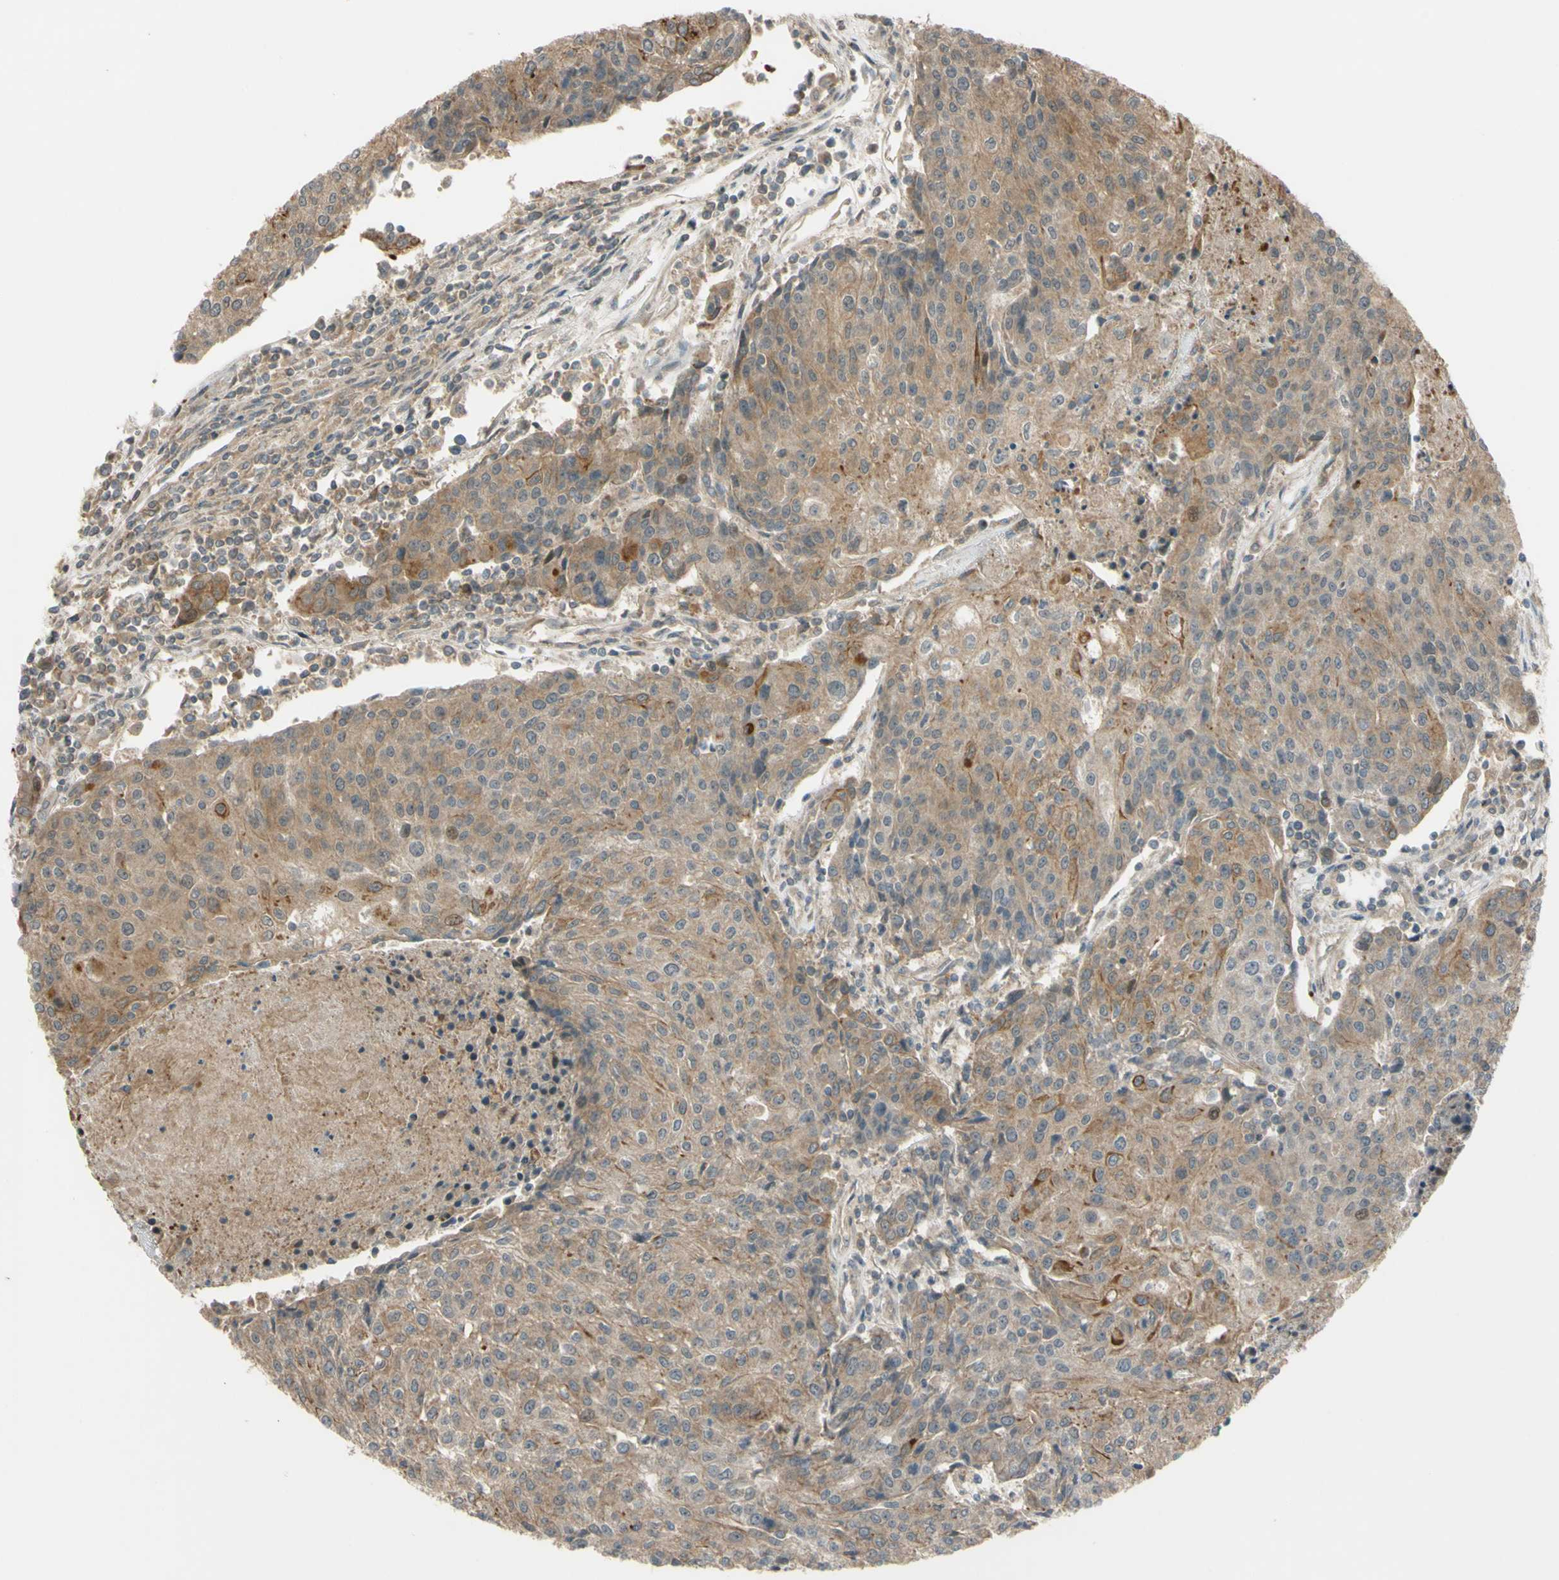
{"staining": {"intensity": "moderate", "quantity": ">75%", "location": "cytoplasmic/membranous"}, "tissue": "urothelial cancer", "cell_type": "Tumor cells", "image_type": "cancer", "snomed": [{"axis": "morphology", "description": "Urothelial carcinoma, High grade"}, {"axis": "topography", "description": "Urinary bladder"}], "caption": "Protein staining of high-grade urothelial carcinoma tissue reveals moderate cytoplasmic/membranous positivity in approximately >75% of tumor cells. The protein of interest is stained brown, and the nuclei are stained in blue (DAB IHC with brightfield microscopy, high magnification).", "gene": "FLII", "patient": {"sex": "female", "age": 85}}